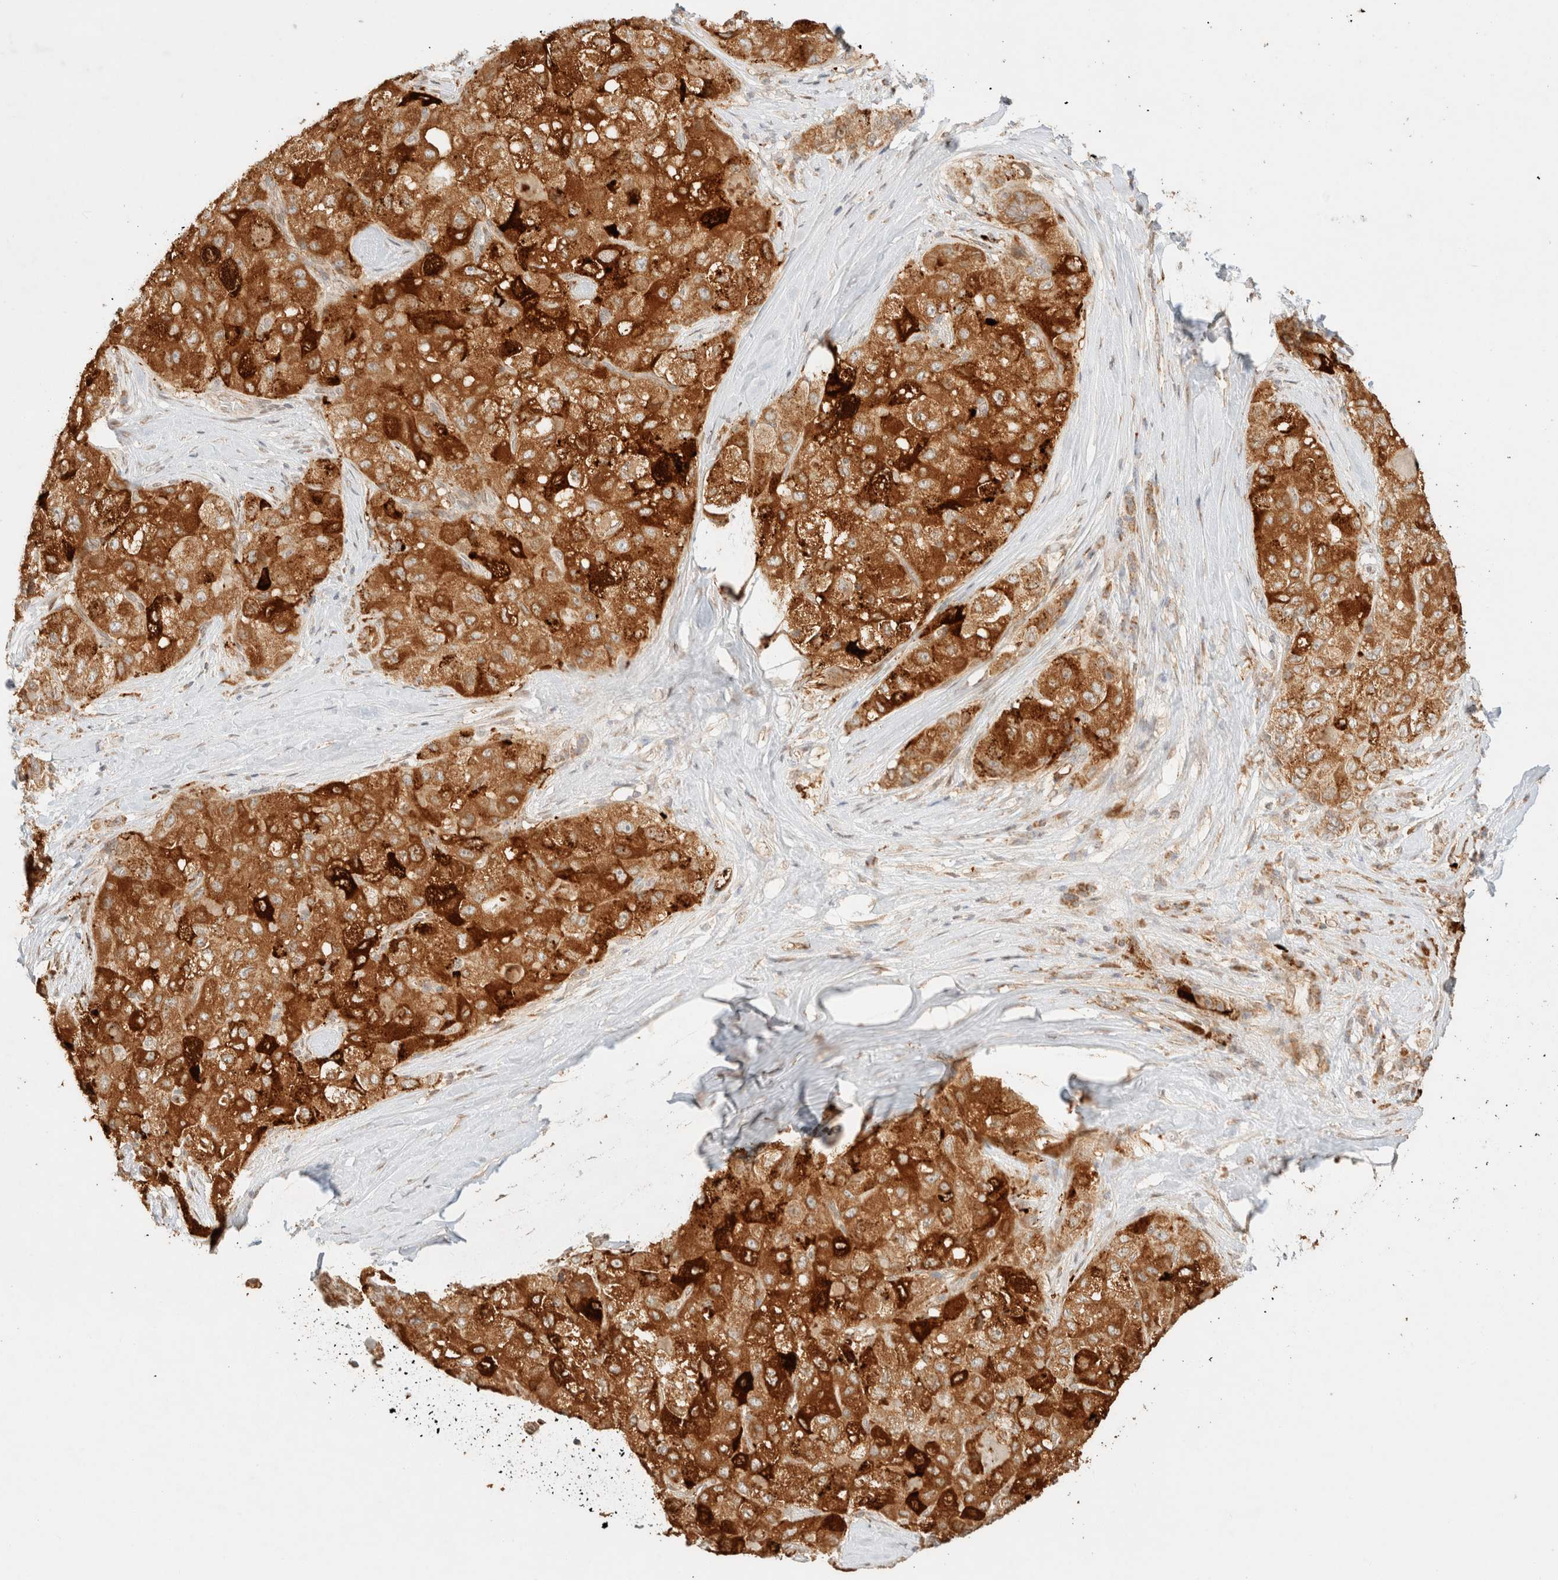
{"staining": {"intensity": "strong", "quantity": ">75%", "location": "cytoplasmic/membranous"}, "tissue": "liver cancer", "cell_type": "Tumor cells", "image_type": "cancer", "snomed": [{"axis": "morphology", "description": "Carcinoma, Hepatocellular, NOS"}, {"axis": "topography", "description": "Liver"}], "caption": "Strong cytoplasmic/membranous staining for a protein is seen in approximately >75% of tumor cells of hepatocellular carcinoma (liver) using immunohistochemistry.", "gene": "TACO1", "patient": {"sex": "male", "age": 80}}